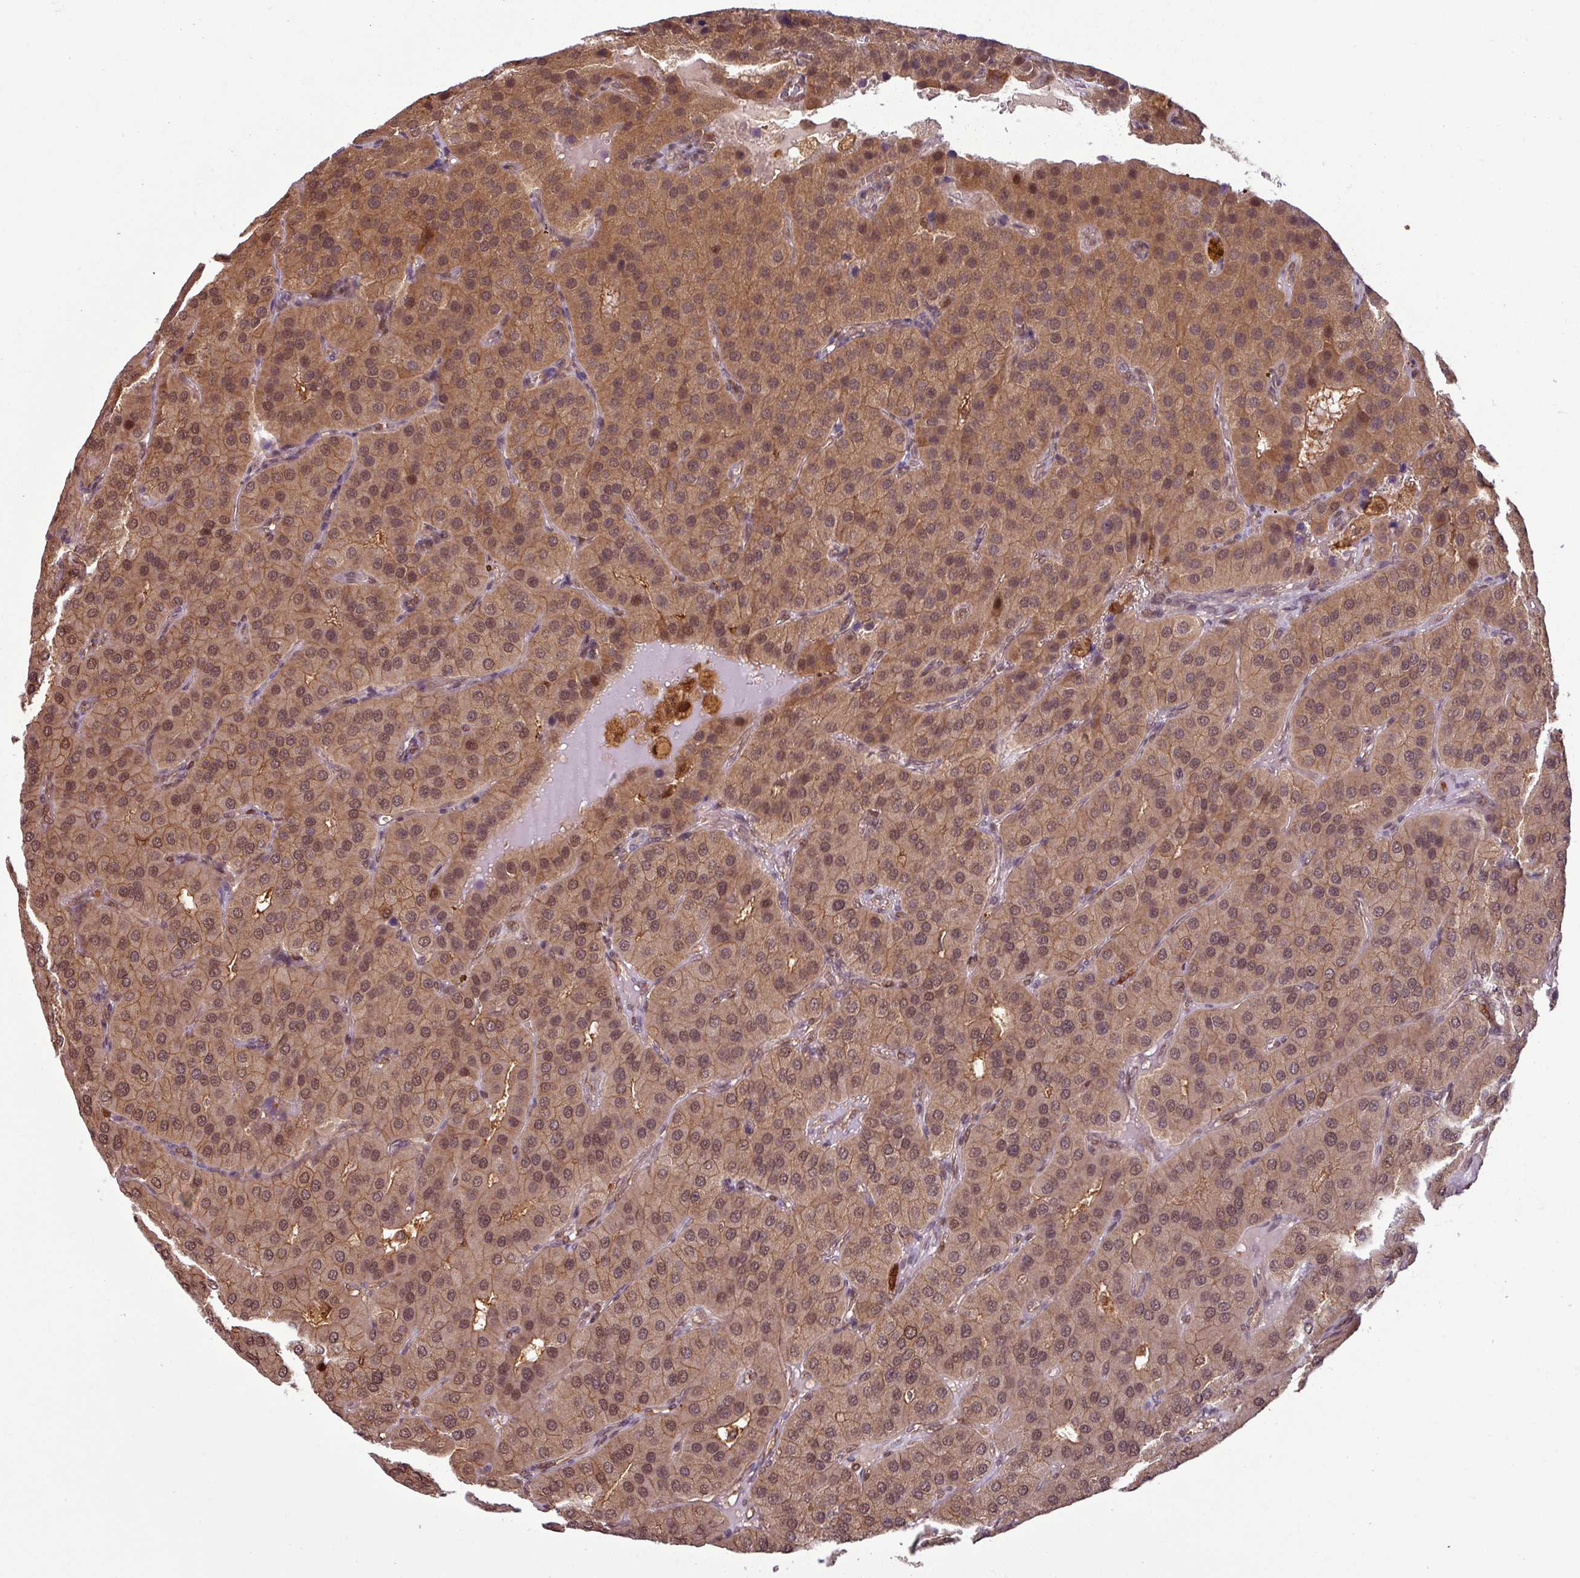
{"staining": {"intensity": "moderate", "quantity": ">75%", "location": "cytoplasmic/membranous,nuclear"}, "tissue": "parathyroid gland", "cell_type": "Glandular cells", "image_type": "normal", "snomed": [{"axis": "morphology", "description": "Normal tissue, NOS"}, {"axis": "morphology", "description": "Adenoma, NOS"}, {"axis": "topography", "description": "Parathyroid gland"}], "caption": "Immunohistochemistry of unremarkable parathyroid gland demonstrates medium levels of moderate cytoplasmic/membranous,nuclear staining in about >75% of glandular cells.", "gene": "KCTD11", "patient": {"sex": "female", "age": 86}}